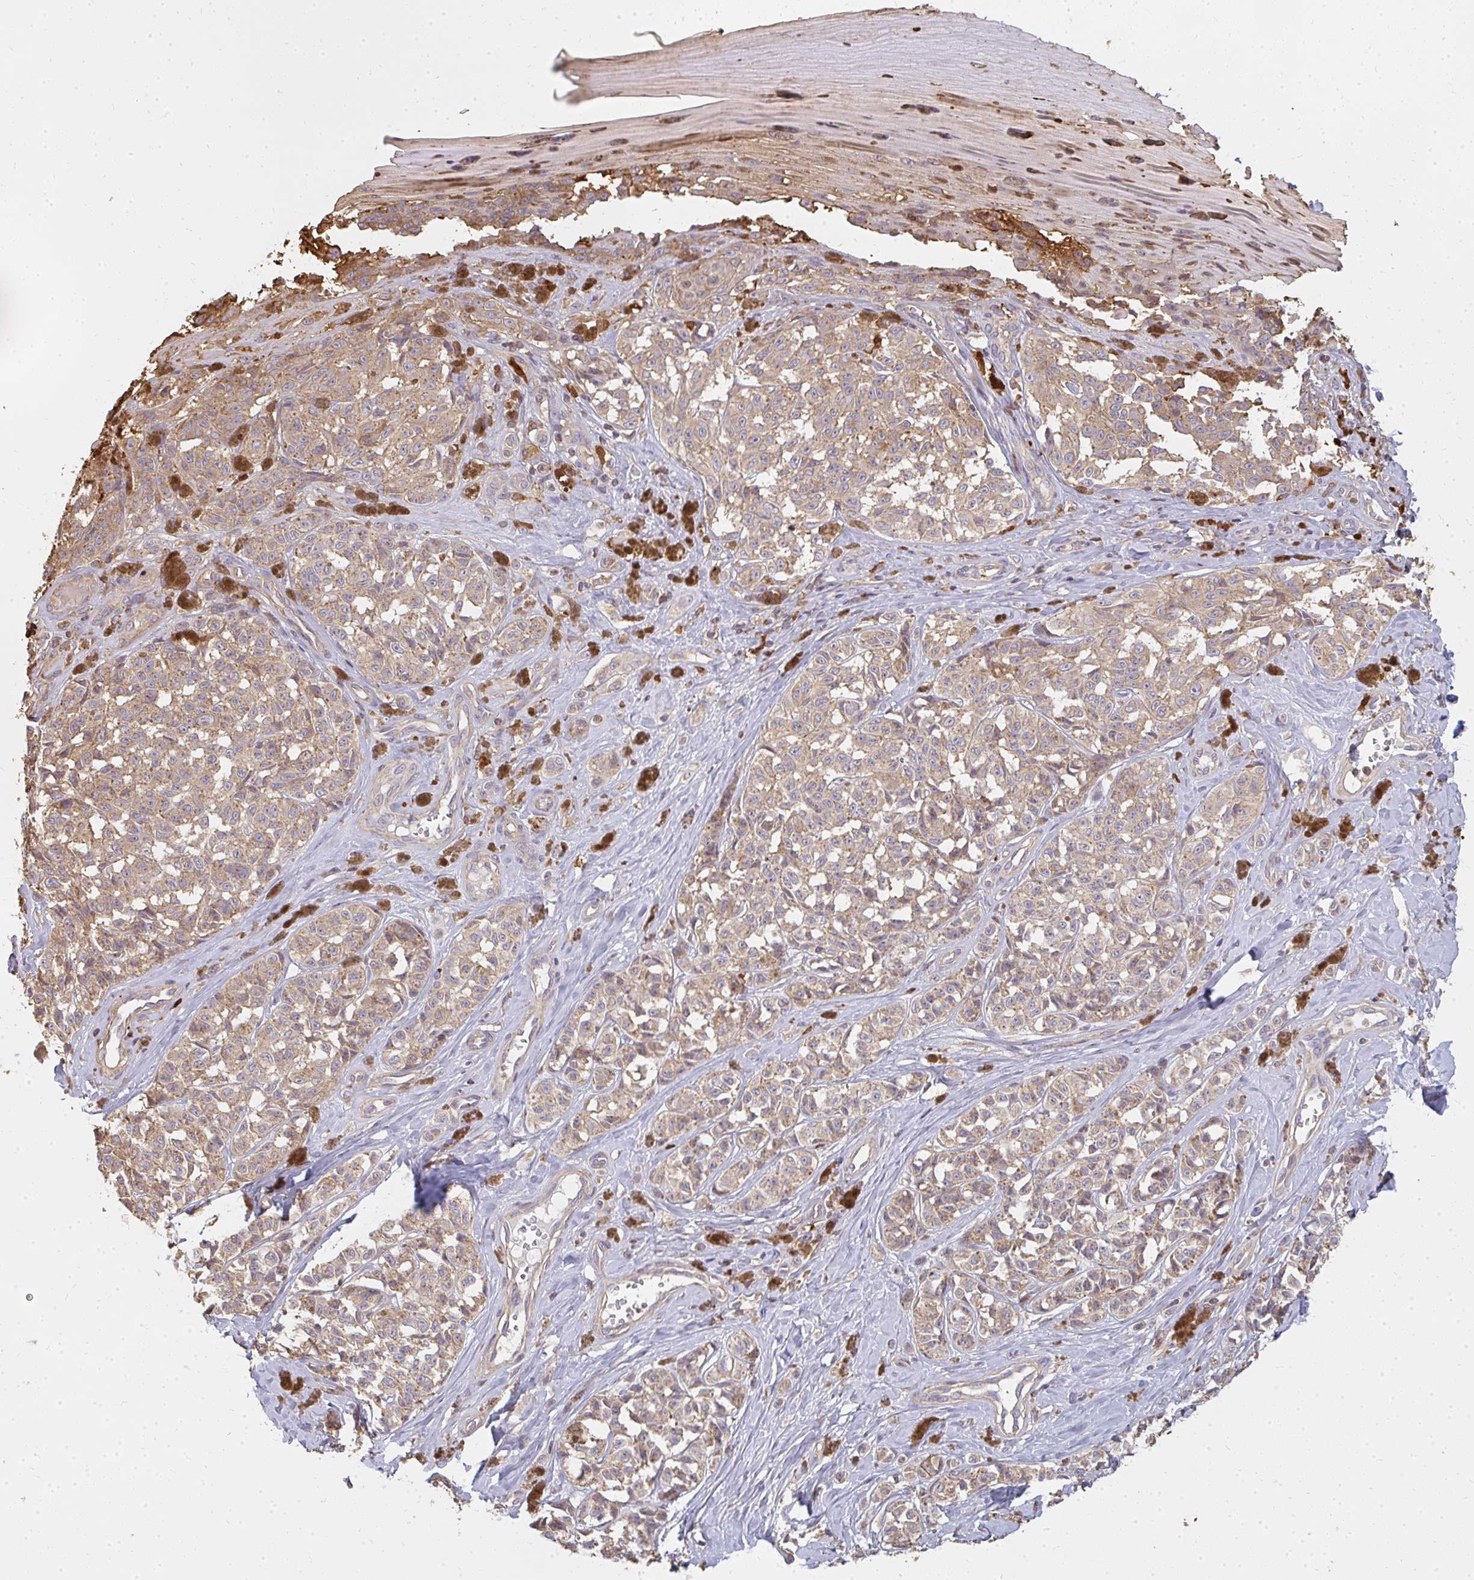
{"staining": {"intensity": "moderate", "quantity": ">75%", "location": "cytoplasmic/membranous"}, "tissue": "melanoma", "cell_type": "Tumor cells", "image_type": "cancer", "snomed": [{"axis": "morphology", "description": "Malignant melanoma, NOS"}, {"axis": "topography", "description": "Skin"}], "caption": "Brown immunohistochemical staining in human malignant melanoma exhibits moderate cytoplasmic/membranous staining in about >75% of tumor cells. (Stains: DAB in brown, nuclei in blue, Microscopy: brightfield microscopy at high magnification).", "gene": "CNTRL", "patient": {"sex": "female", "age": 65}}